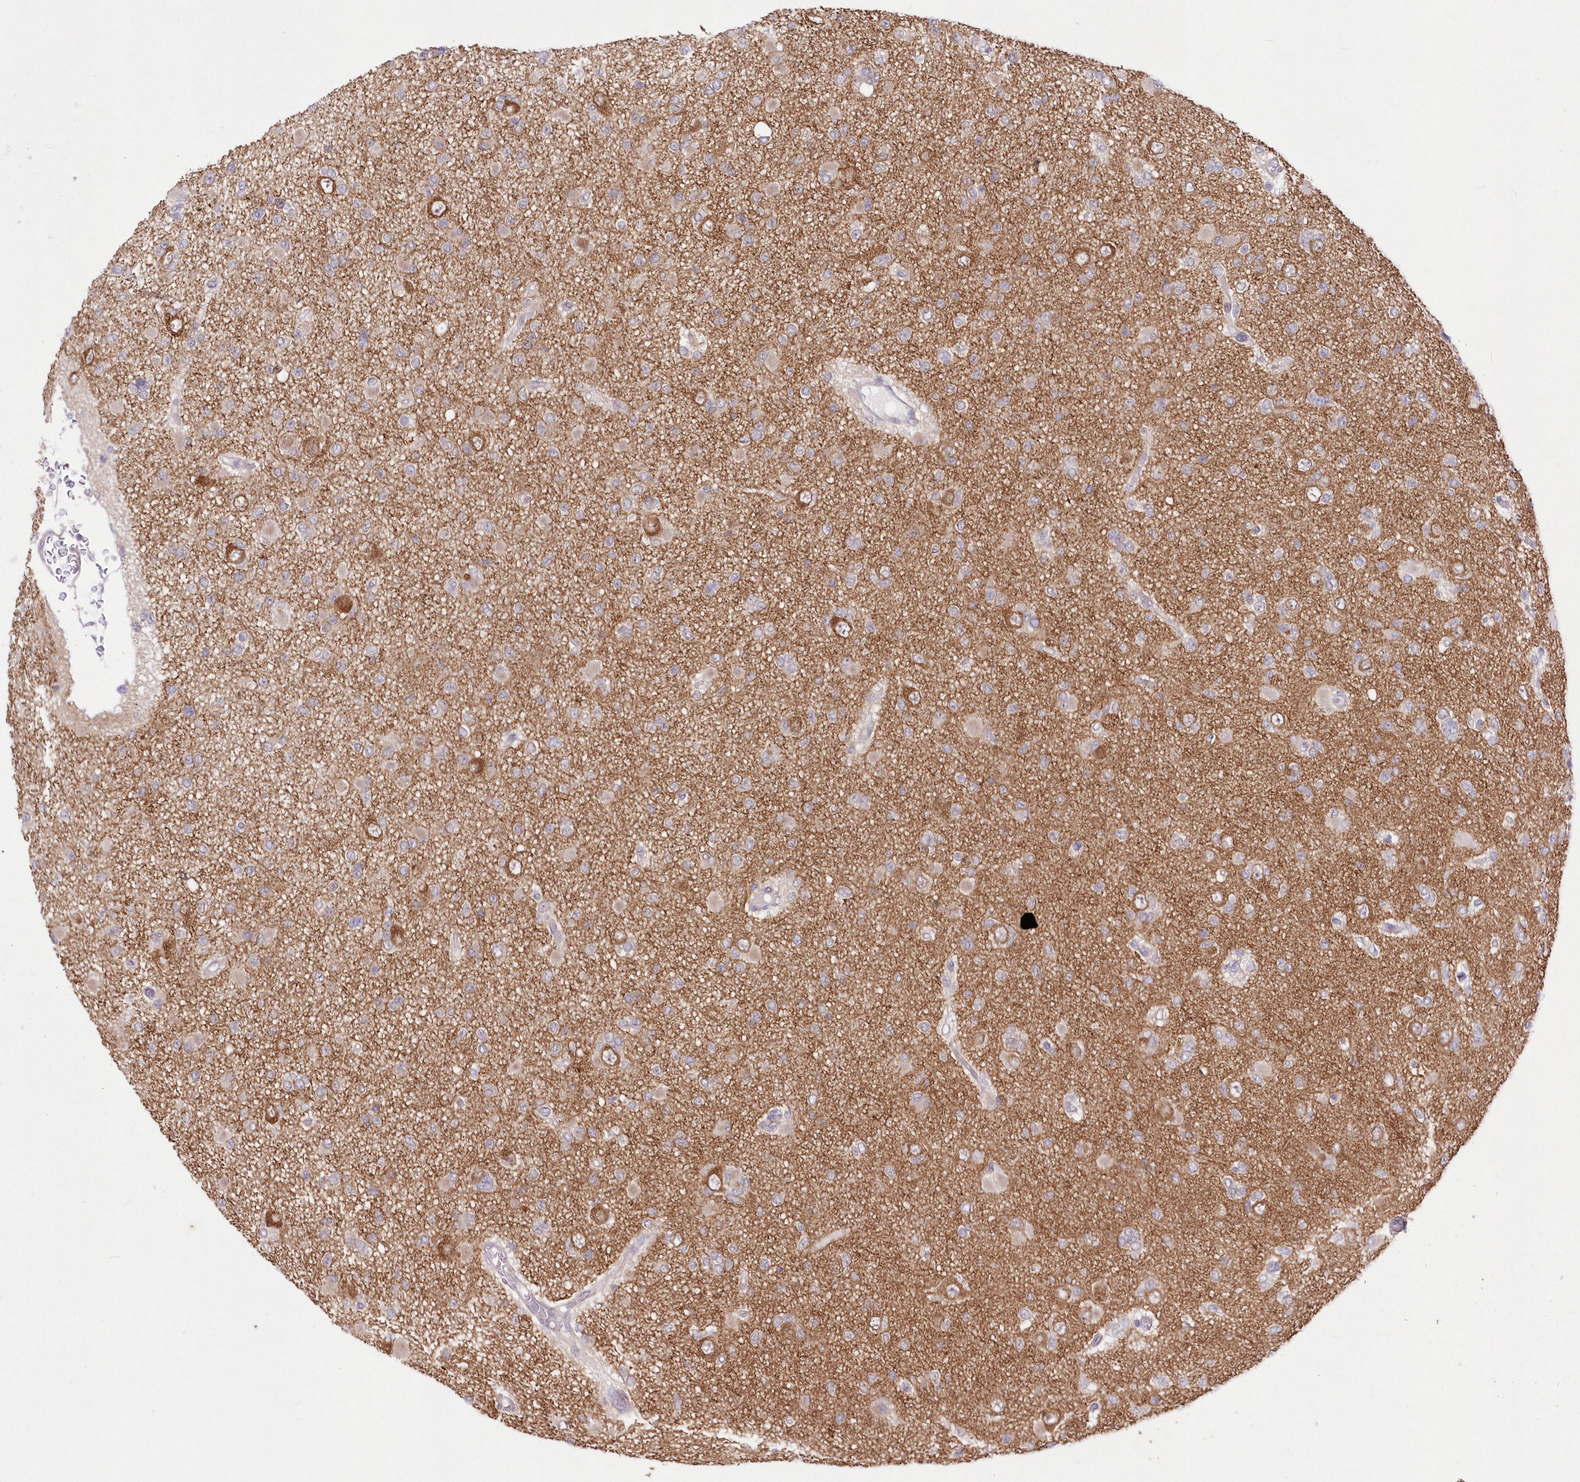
{"staining": {"intensity": "weak", "quantity": "25%-75%", "location": "cytoplasmic/membranous"}, "tissue": "glioma", "cell_type": "Tumor cells", "image_type": "cancer", "snomed": [{"axis": "morphology", "description": "Glioma, malignant, Low grade"}, {"axis": "topography", "description": "Brain"}], "caption": "Malignant glioma (low-grade) was stained to show a protein in brown. There is low levels of weak cytoplasmic/membranous staining in about 25%-75% of tumor cells. (DAB (3,3'-diaminobenzidine) IHC with brightfield microscopy, high magnification).", "gene": "FAM241B", "patient": {"sex": "female", "age": 22}}